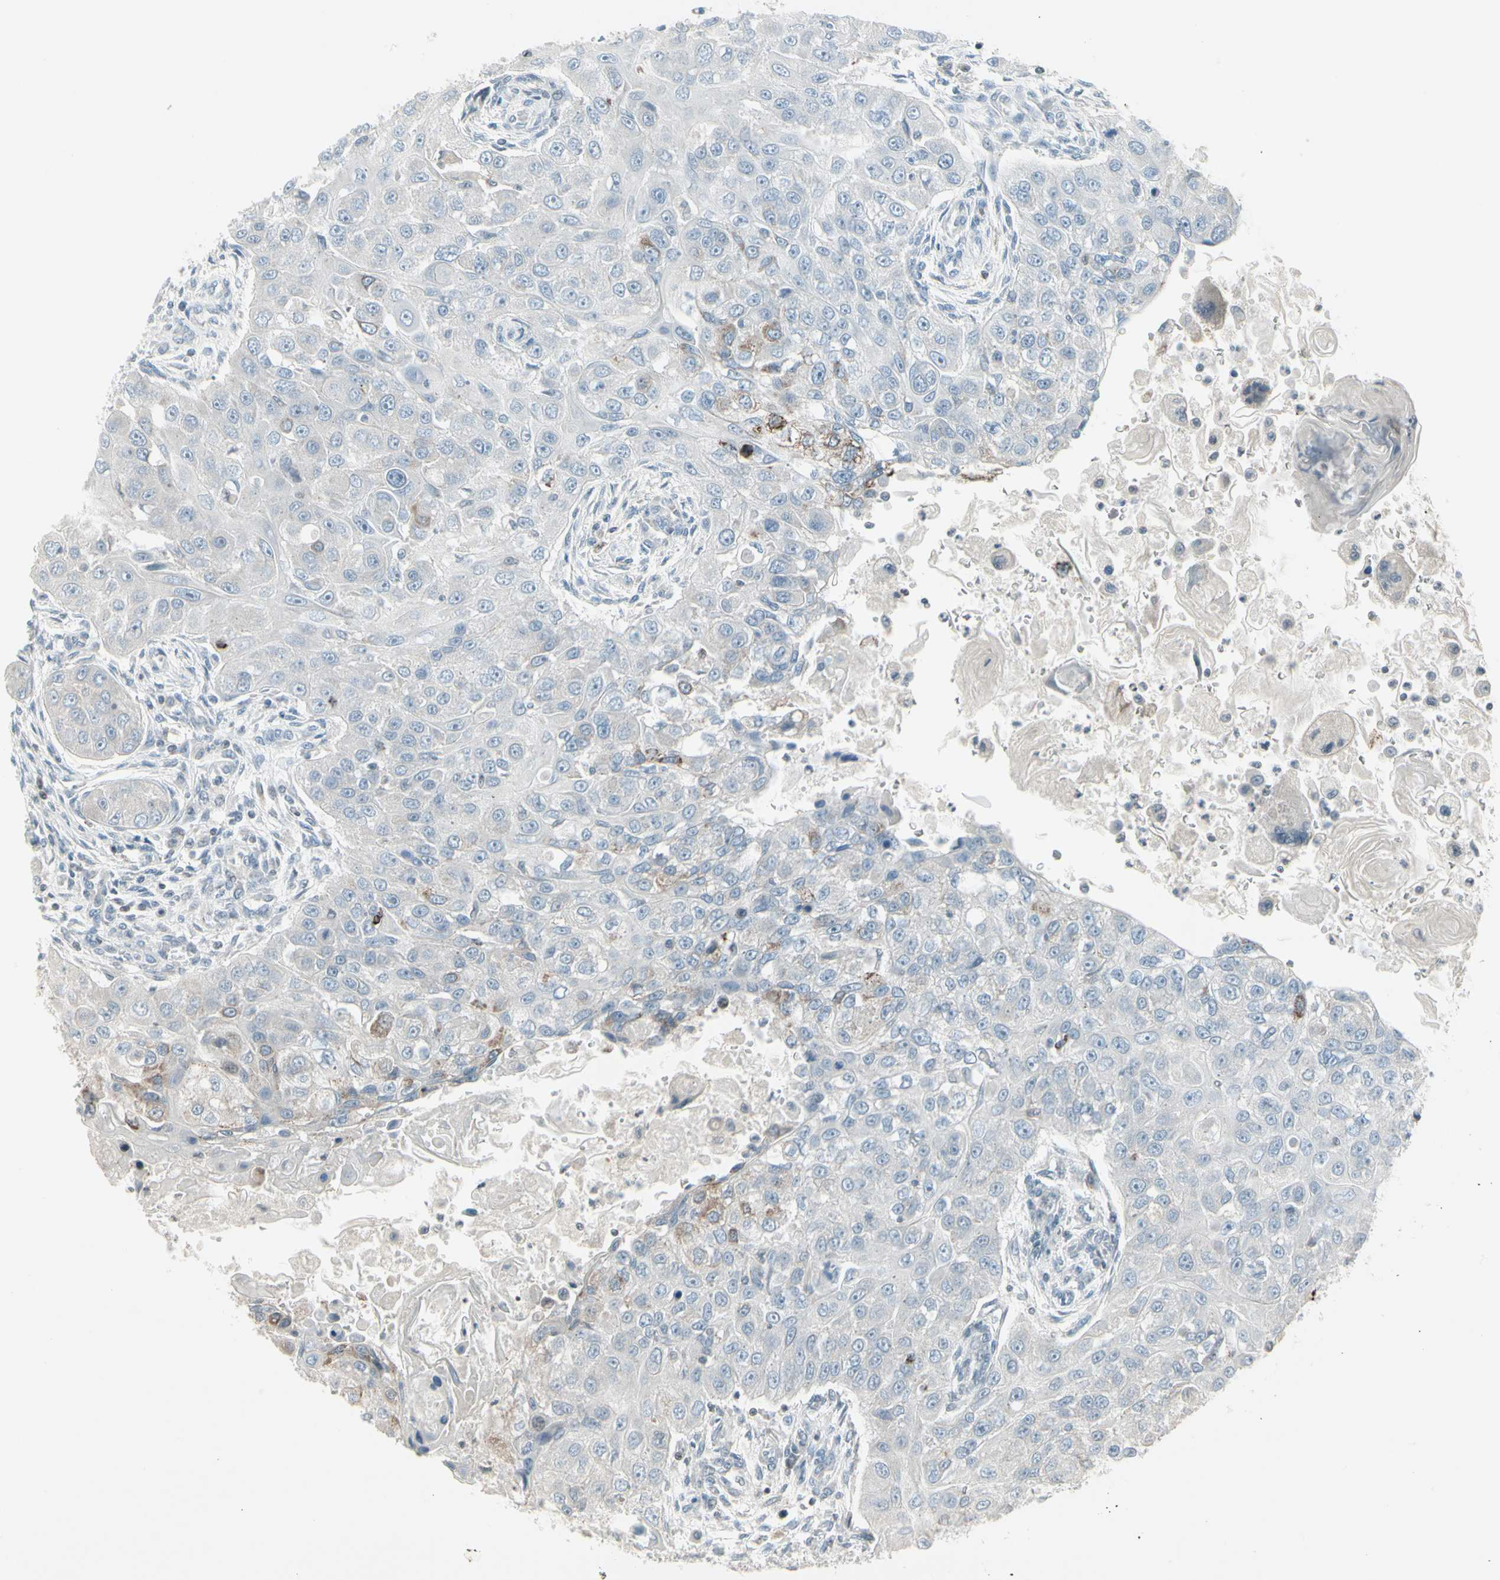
{"staining": {"intensity": "weak", "quantity": "<25%", "location": "cytoplasmic/membranous"}, "tissue": "head and neck cancer", "cell_type": "Tumor cells", "image_type": "cancer", "snomed": [{"axis": "morphology", "description": "Normal tissue, NOS"}, {"axis": "morphology", "description": "Squamous cell carcinoma, NOS"}, {"axis": "topography", "description": "Skeletal muscle"}, {"axis": "topography", "description": "Head-Neck"}], "caption": "Head and neck cancer was stained to show a protein in brown. There is no significant positivity in tumor cells. (DAB IHC, high magnification).", "gene": "ARG2", "patient": {"sex": "male", "age": 51}}